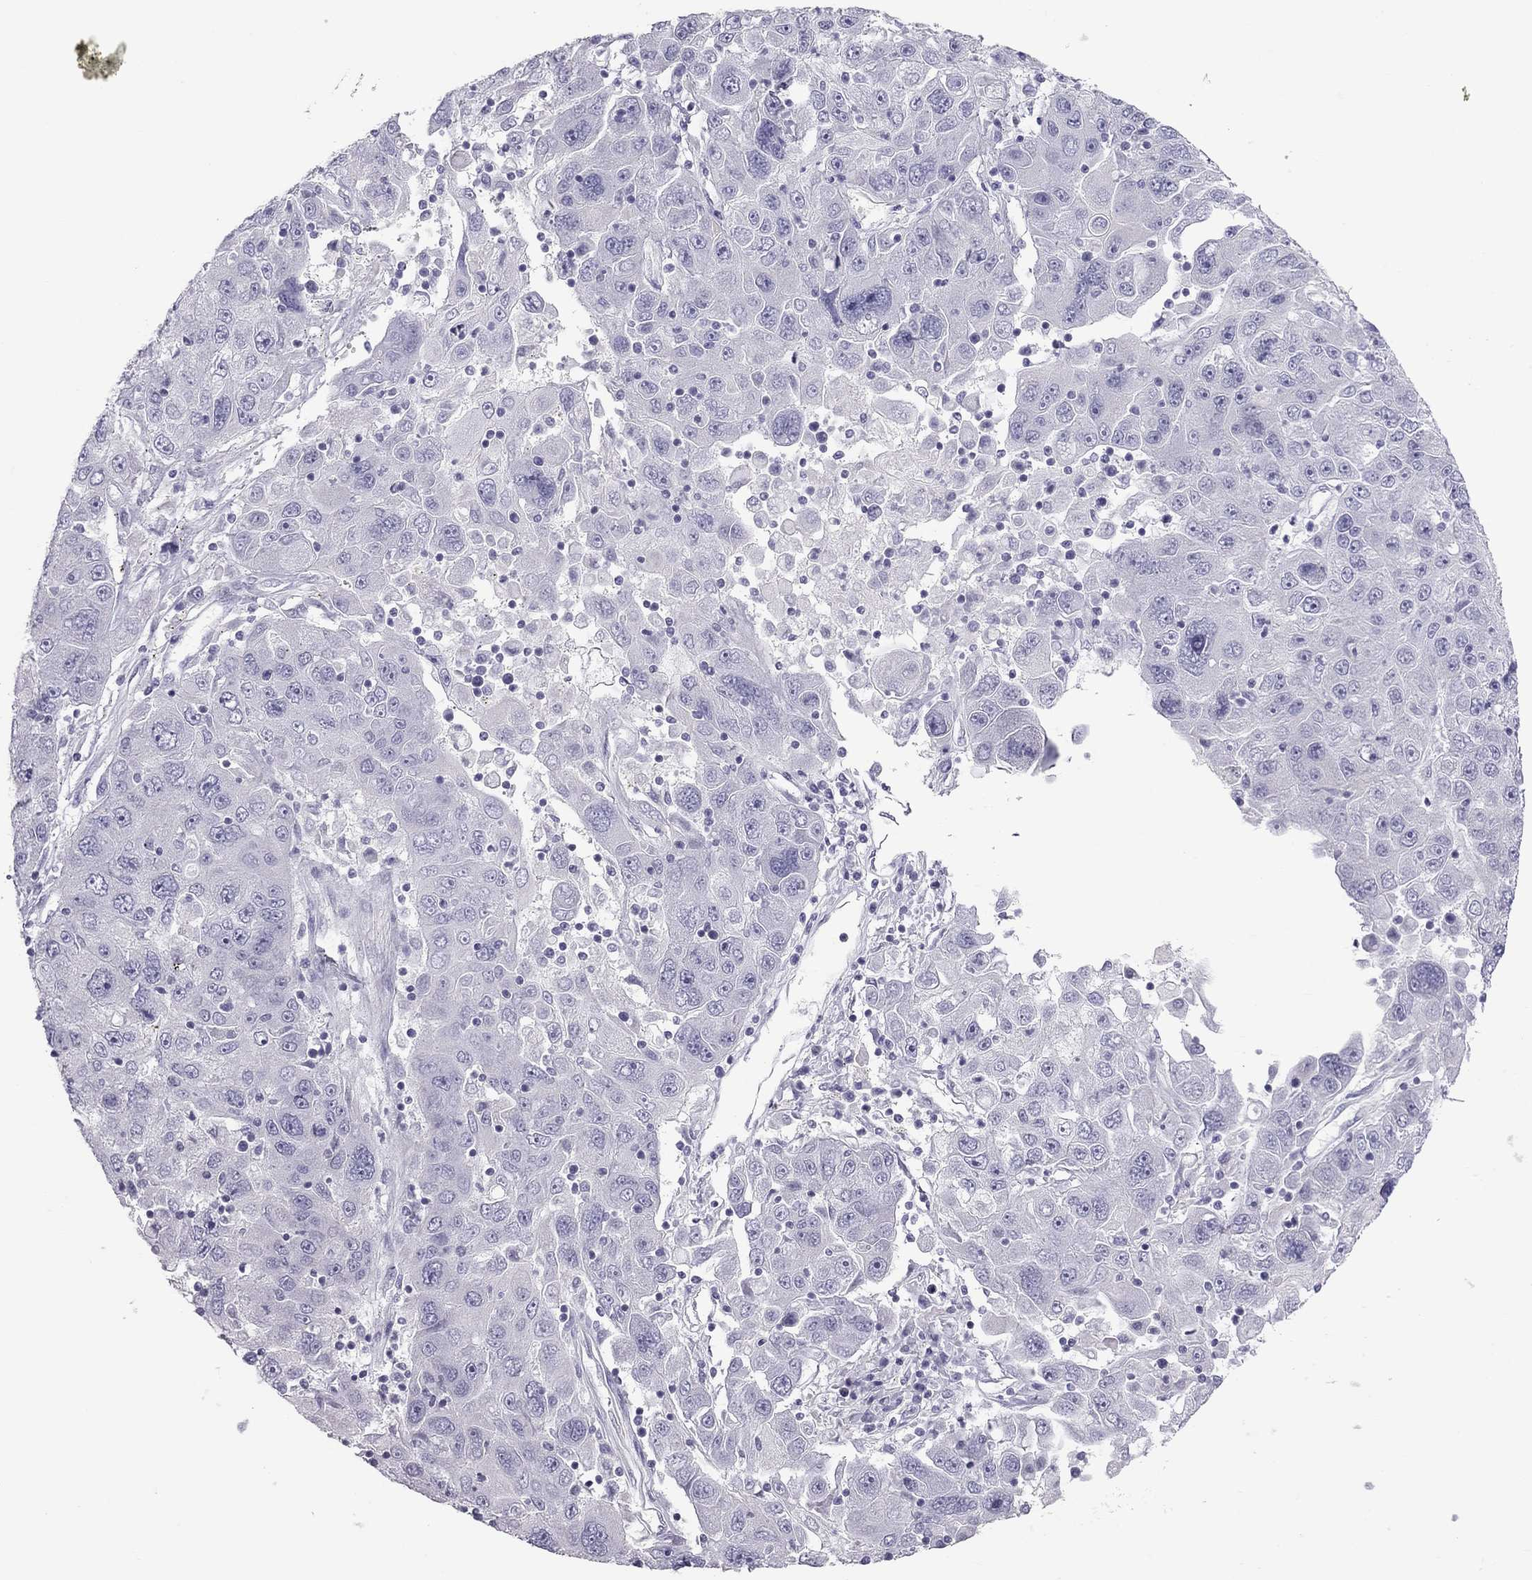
{"staining": {"intensity": "negative", "quantity": "none", "location": "none"}, "tissue": "stomach cancer", "cell_type": "Tumor cells", "image_type": "cancer", "snomed": [{"axis": "morphology", "description": "Adenocarcinoma, NOS"}, {"axis": "topography", "description": "Stomach"}], "caption": "Tumor cells are negative for brown protein staining in stomach cancer.", "gene": "TEX14", "patient": {"sex": "male", "age": 56}}